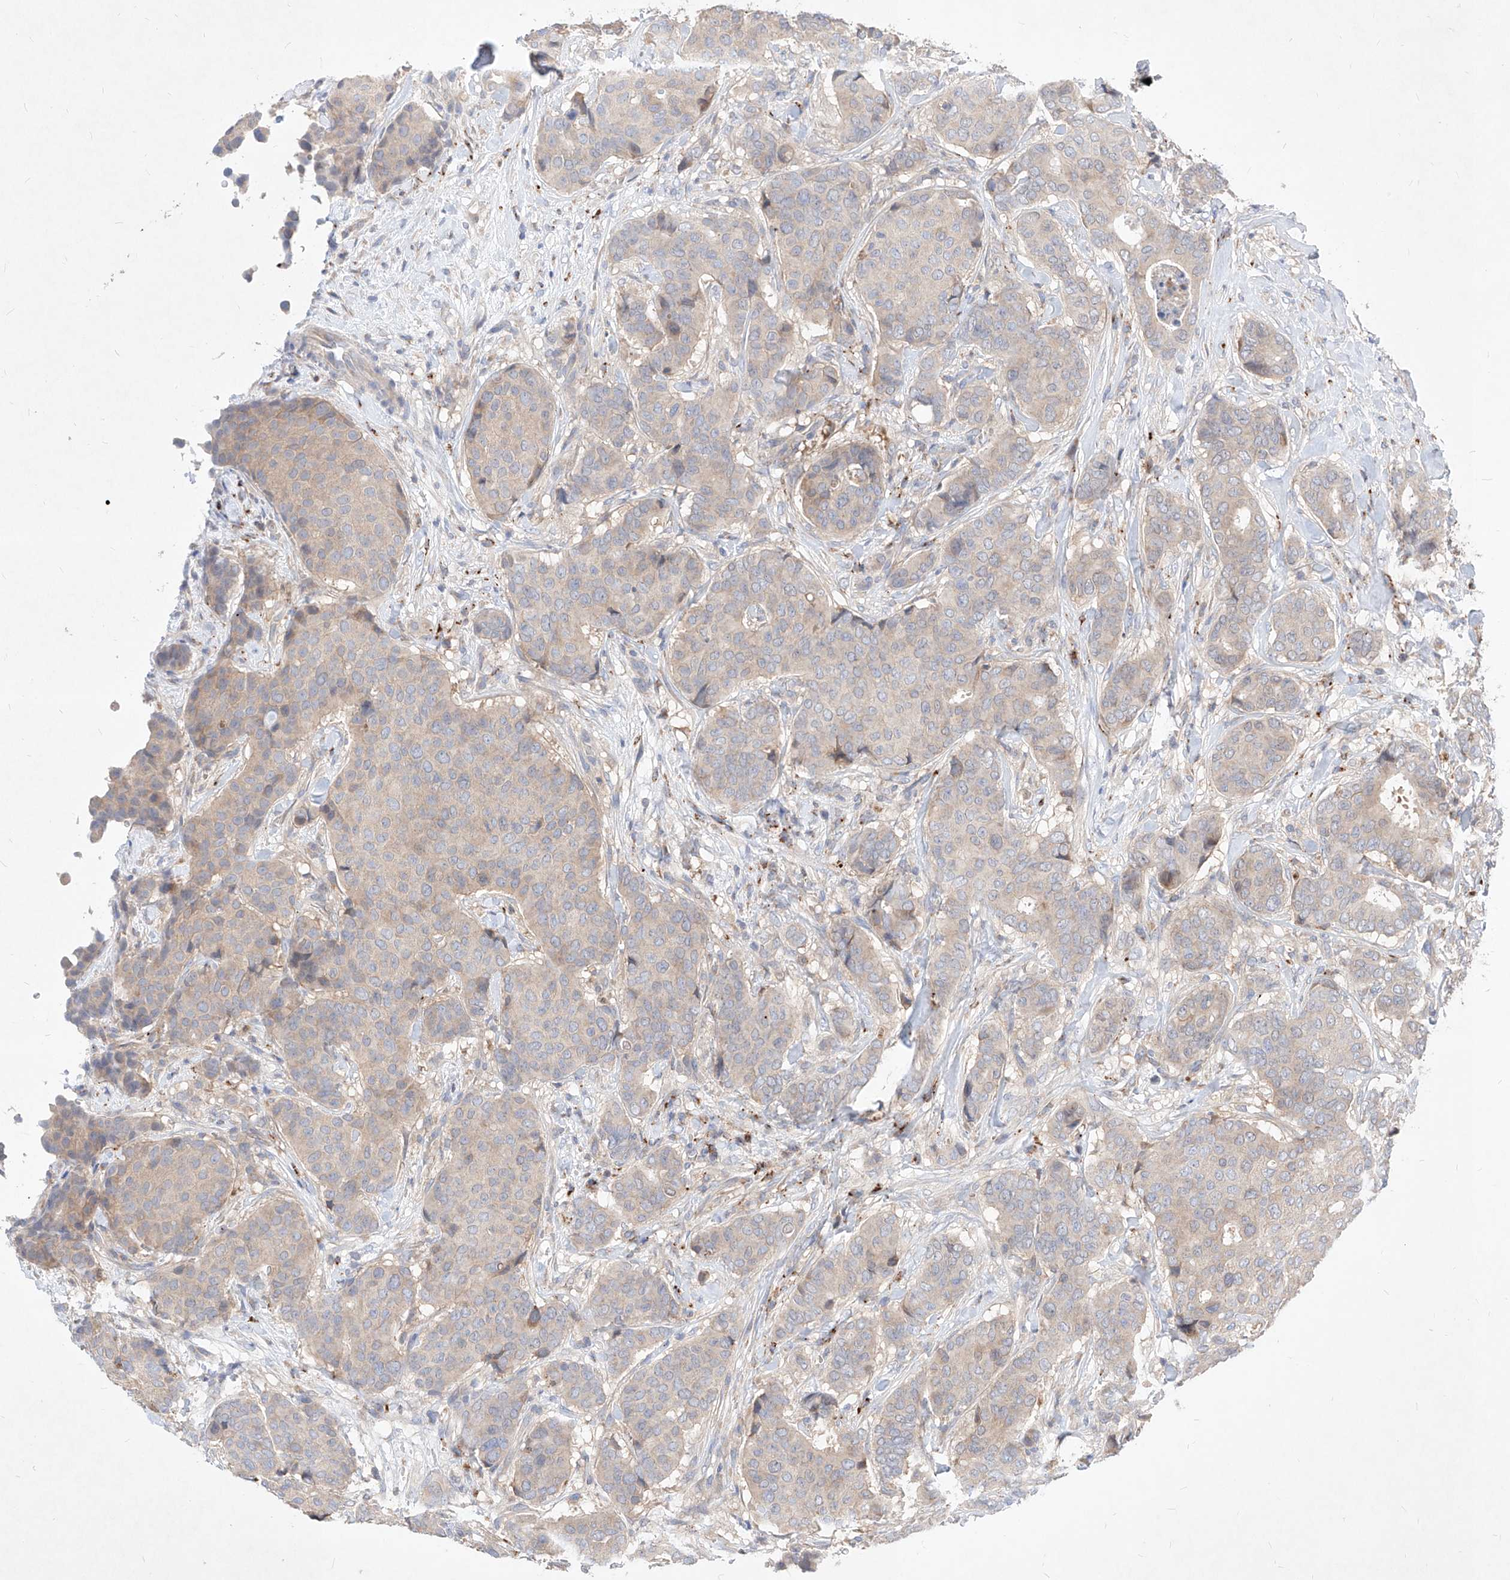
{"staining": {"intensity": "weak", "quantity": "25%-75%", "location": "cytoplasmic/membranous"}, "tissue": "breast cancer", "cell_type": "Tumor cells", "image_type": "cancer", "snomed": [{"axis": "morphology", "description": "Duct carcinoma"}, {"axis": "topography", "description": "Breast"}], "caption": "Immunohistochemistry (DAB) staining of breast cancer (intraductal carcinoma) exhibits weak cytoplasmic/membranous protein staining in about 25%-75% of tumor cells.", "gene": "TSNAX", "patient": {"sex": "female", "age": 75}}